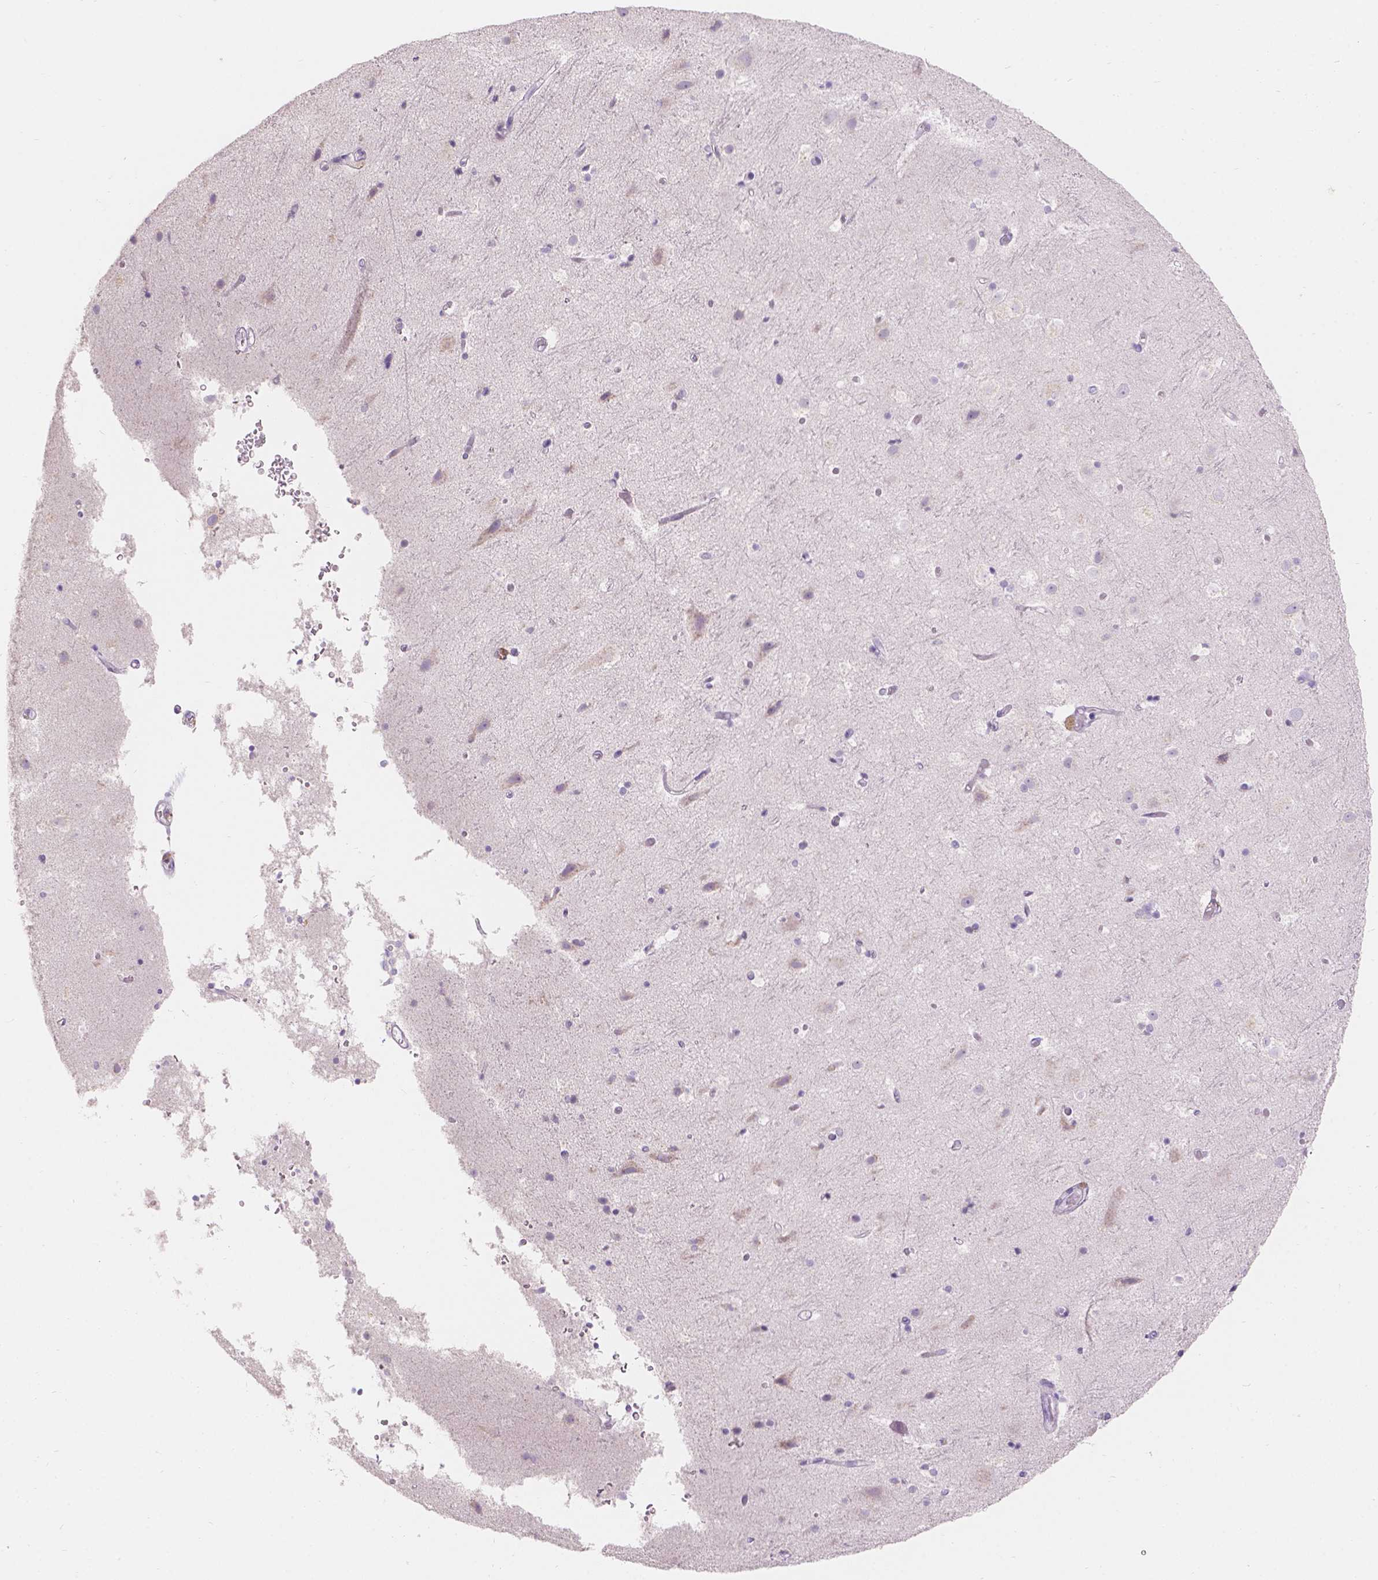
{"staining": {"intensity": "negative", "quantity": "none", "location": "none"}, "tissue": "cerebral cortex", "cell_type": "Endothelial cells", "image_type": "normal", "snomed": [{"axis": "morphology", "description": "Normal tissue, NOS"}, {"axis": "topography", "description": "Cerebral cortex"}], "caption": "This is an IHC photomicrograph of benign cerebral cortex. There is no staining in endothelial cells.", "gene": "HTN3", "patient": {"sex": "female", "age": 52}}